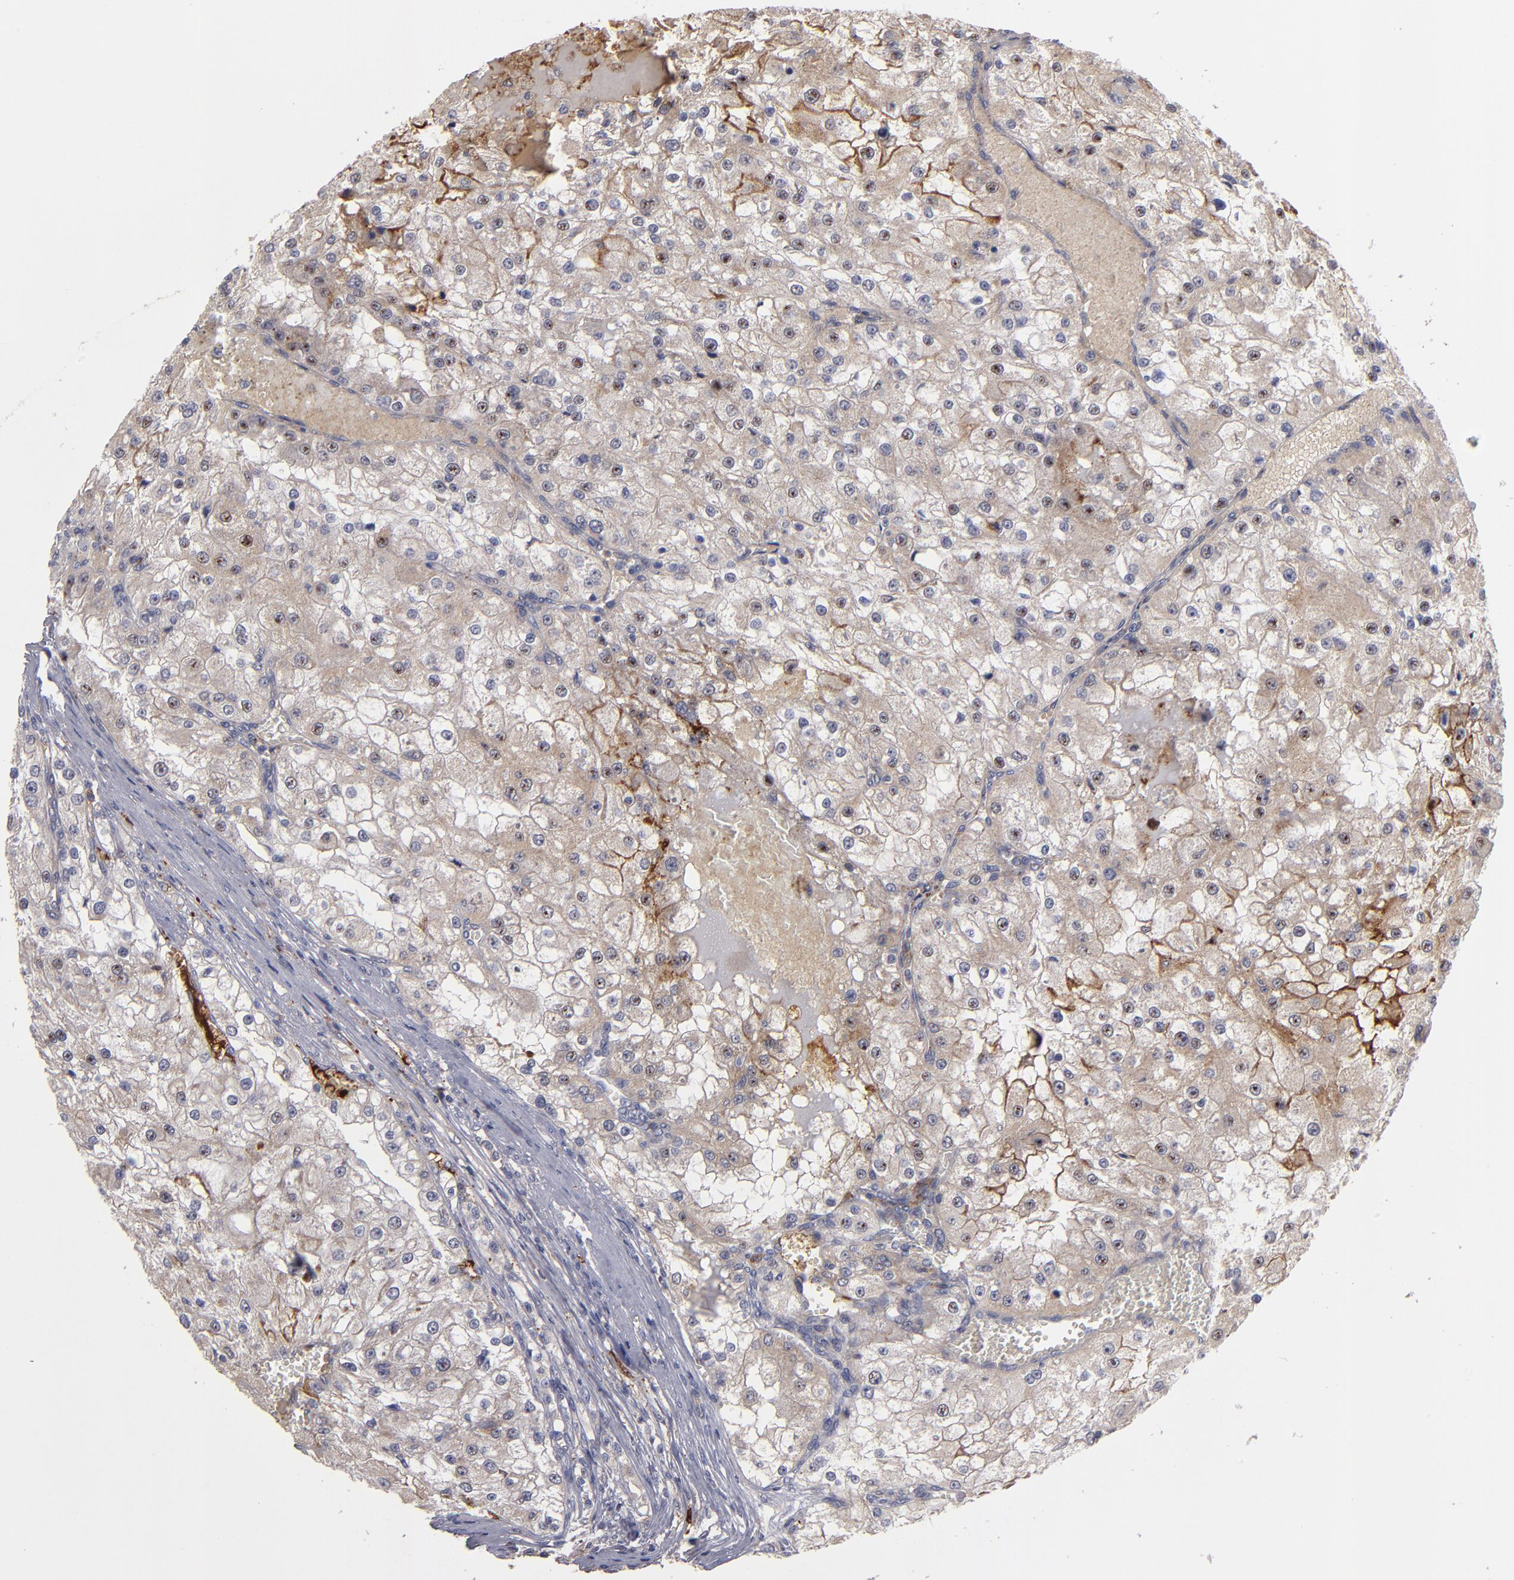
{"staining": {"intensity": "weak", "quantity": "25%-75%", "location": "cytoplasmic/membranous"}, "tissue": "renal cancer", "cell_type": "Tumor cells", "image_type": "cancer", "snomed": [{"axis": "morphology", "description": "Adenocarcinoma, NOS"}, {"axis": "topography", "description": "Kidney"}], "caption": "Protein staining of renal cancer (adenocarcinoma) tissue displays weak cytoplasmic/membranous staining in about 25%-75% of tumor cells.", "gene": "EXD2", "patient": {"sex": "female", "age": 74}}